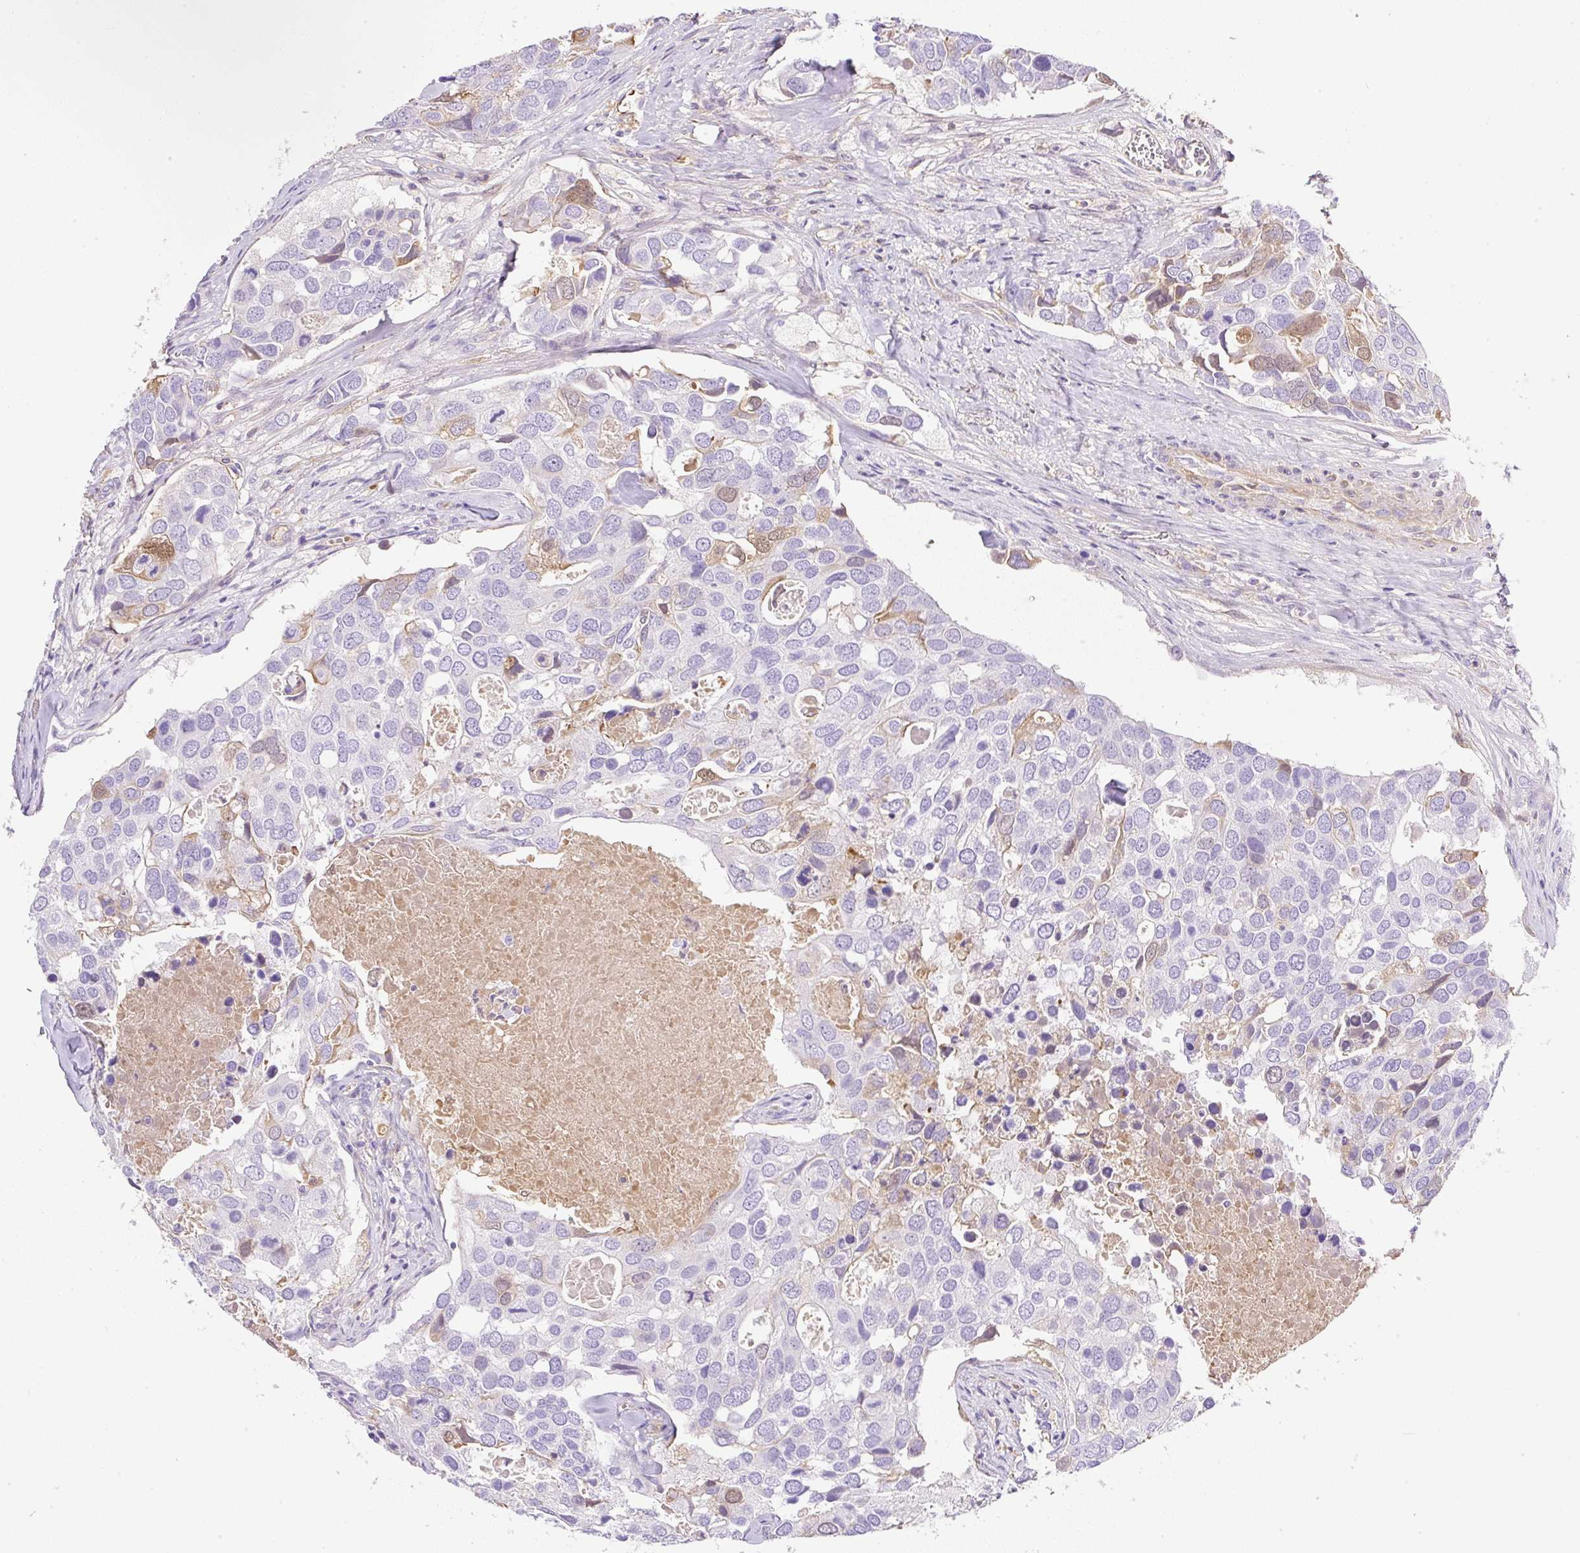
{"staining": {"intensity": "moderate", "quantity": "<25%", "location": "cytoplasmic/membranous"}, "tissue": "breast cancer", "cell_type": "Tumor cells", "image_type": "cancer", "snomed": [{"axis": "morphology", "description": "Duct carcinoma"}, {"axis": "topography", "description": "Breast"}], "caption": "Immunohistochemistry (IHC) histopathology image of human breast cancer (intraductal carcinoma) stained for a protein (brown), which demonstrates low levels of moderate cytoplasmic/membranous expression in approximately <25% of tumor cells.", "gene": "TDRD15", "patient": {"sex": "female", "age": 83}}